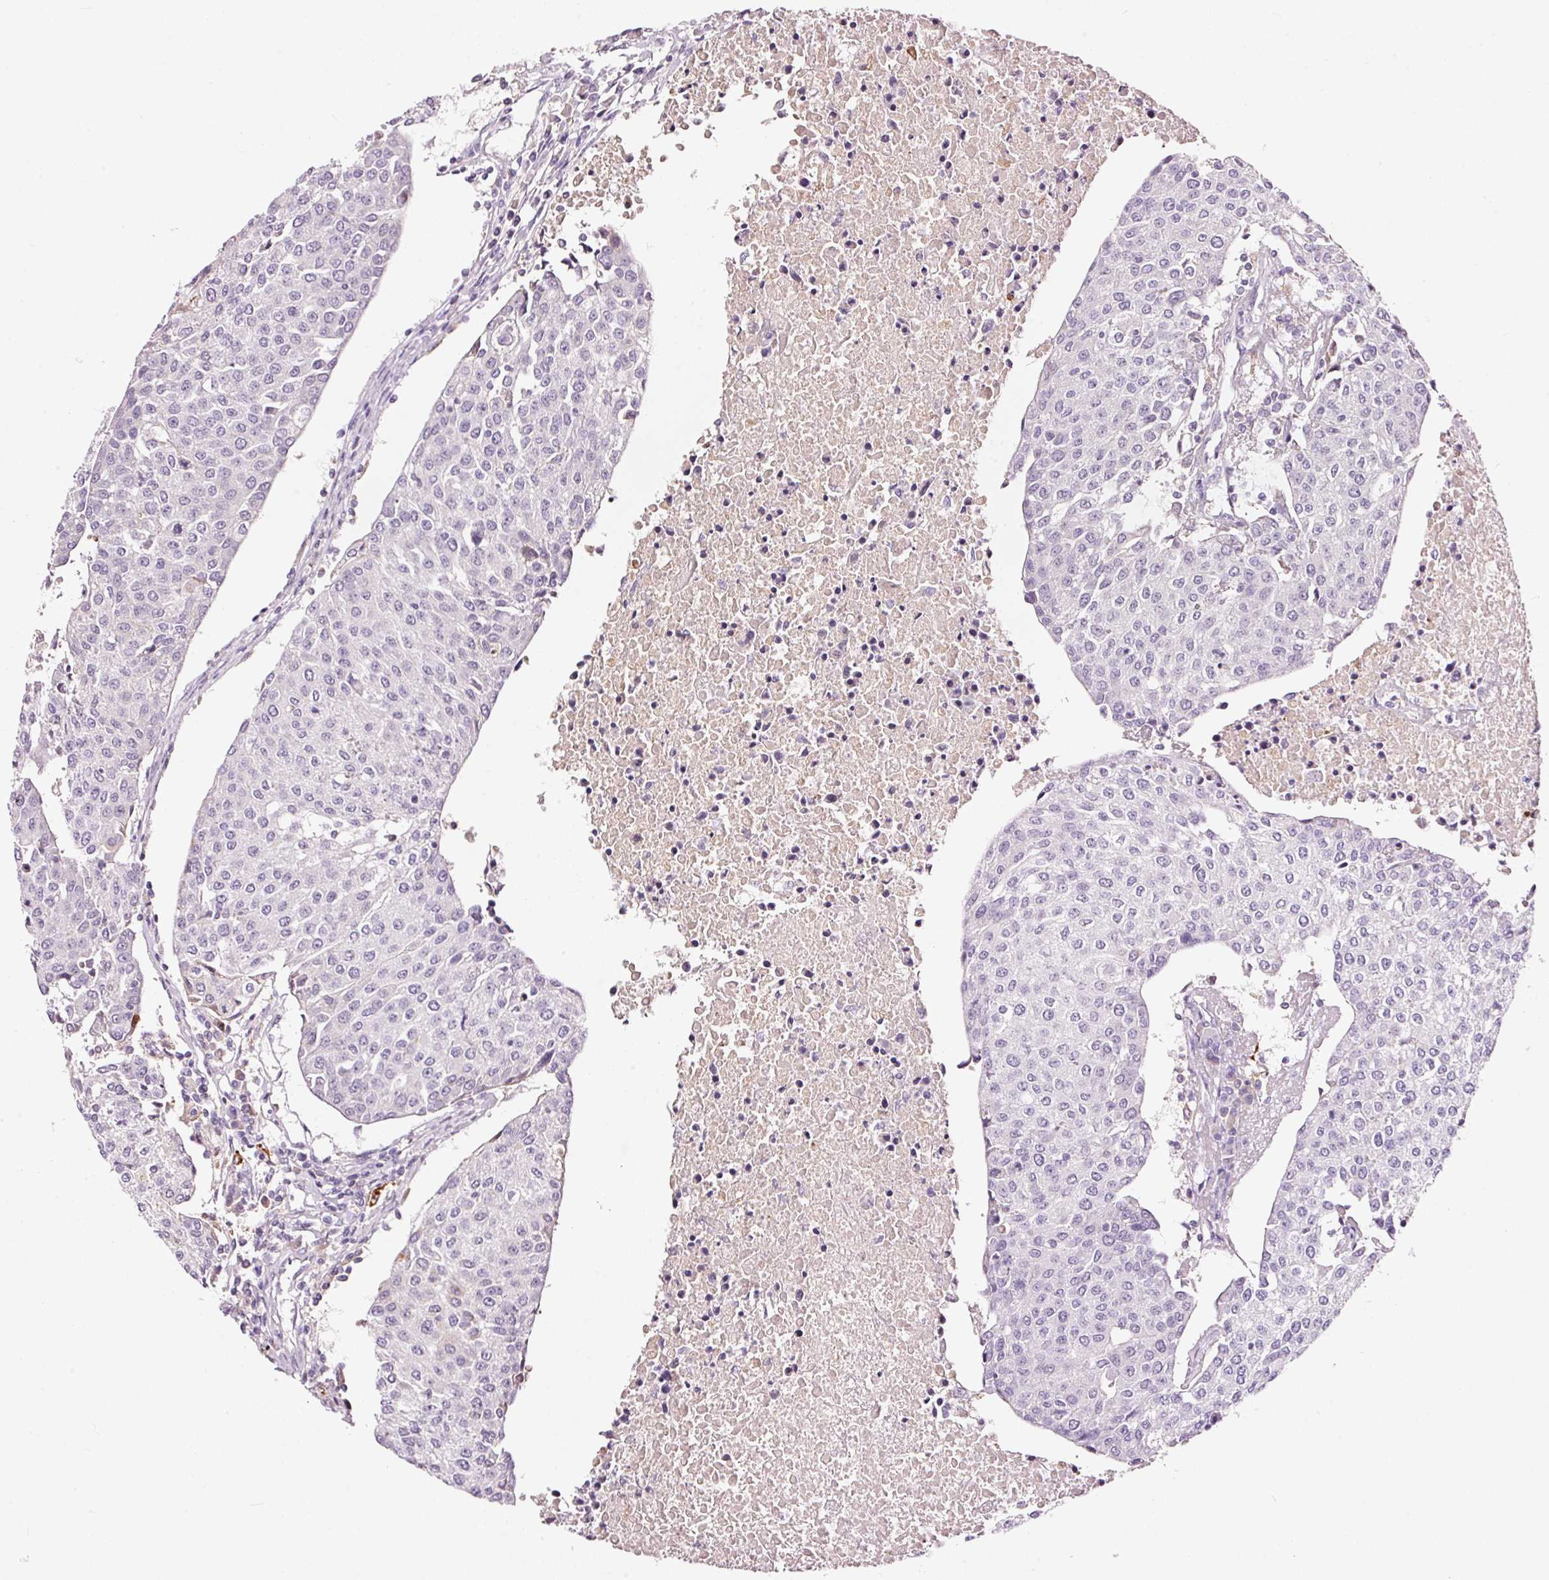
{"staining": {"intensity": "negative", "quantity": "none", "location": "none"}, "tissue": "urothelial cancer", "cell_type": "Tumor cells", "image_type": "cancer", "snomed": [{"axis": "morphology", "description": "Urothelial carcinoma, High grade"}, {"axis": "topography", "description": "Urinary bladder"}], "caption": "Immunohistochemistry (IHC) of human urothelial cancer shows no staining in tumor cells.", "gene": "LAMP3", "patient": {"sex": "female", "age": 85}}